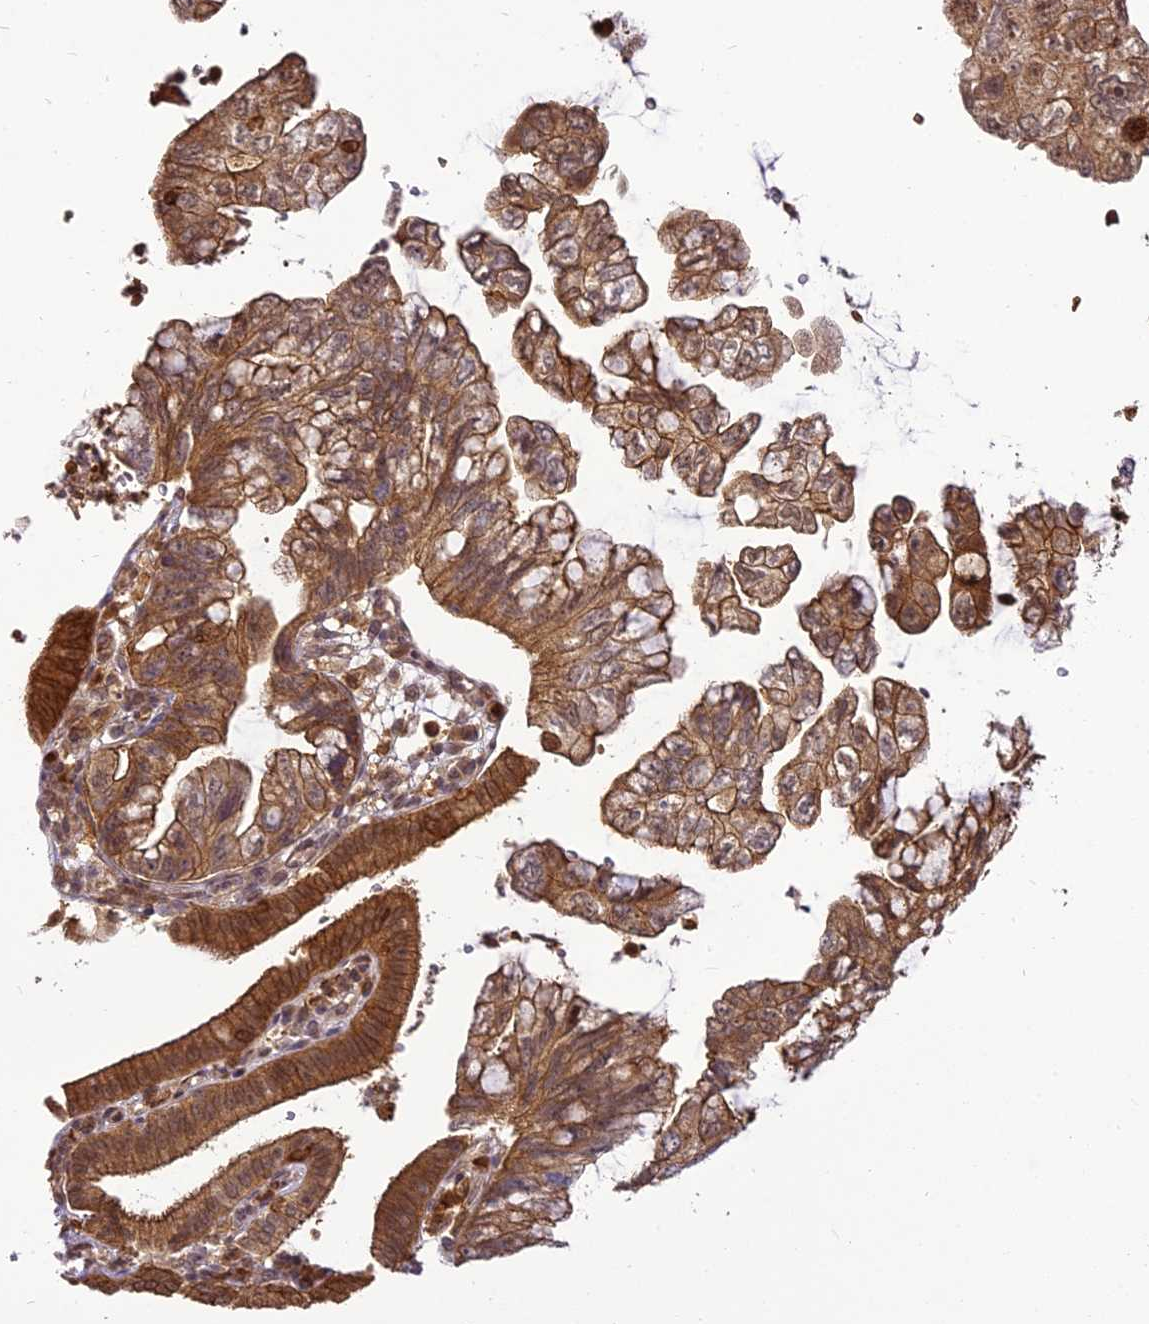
{"staining": {"intensity": "strong", "quantity": ">75%", "location": "cytoplasmic/membranous"}, "tissue": "pancreatic cancer", "cell_type": "Tumor cells", "image_type": "cancer", "snomed": [{"axis": "morphology", "description": "Adenocarcinoma, NOS"}, {"axis": "topography", "description": "Pancreas"}], "caption": "Human pancreatic cancer (adenocarcinoma) stained for a protein (brown) demonstrates strong cytoplasmic/membranous positive expression in about >75% of tumor cells.", "gene": "BCDIN3D", "patient": {"sex": "female", "age": 73}}